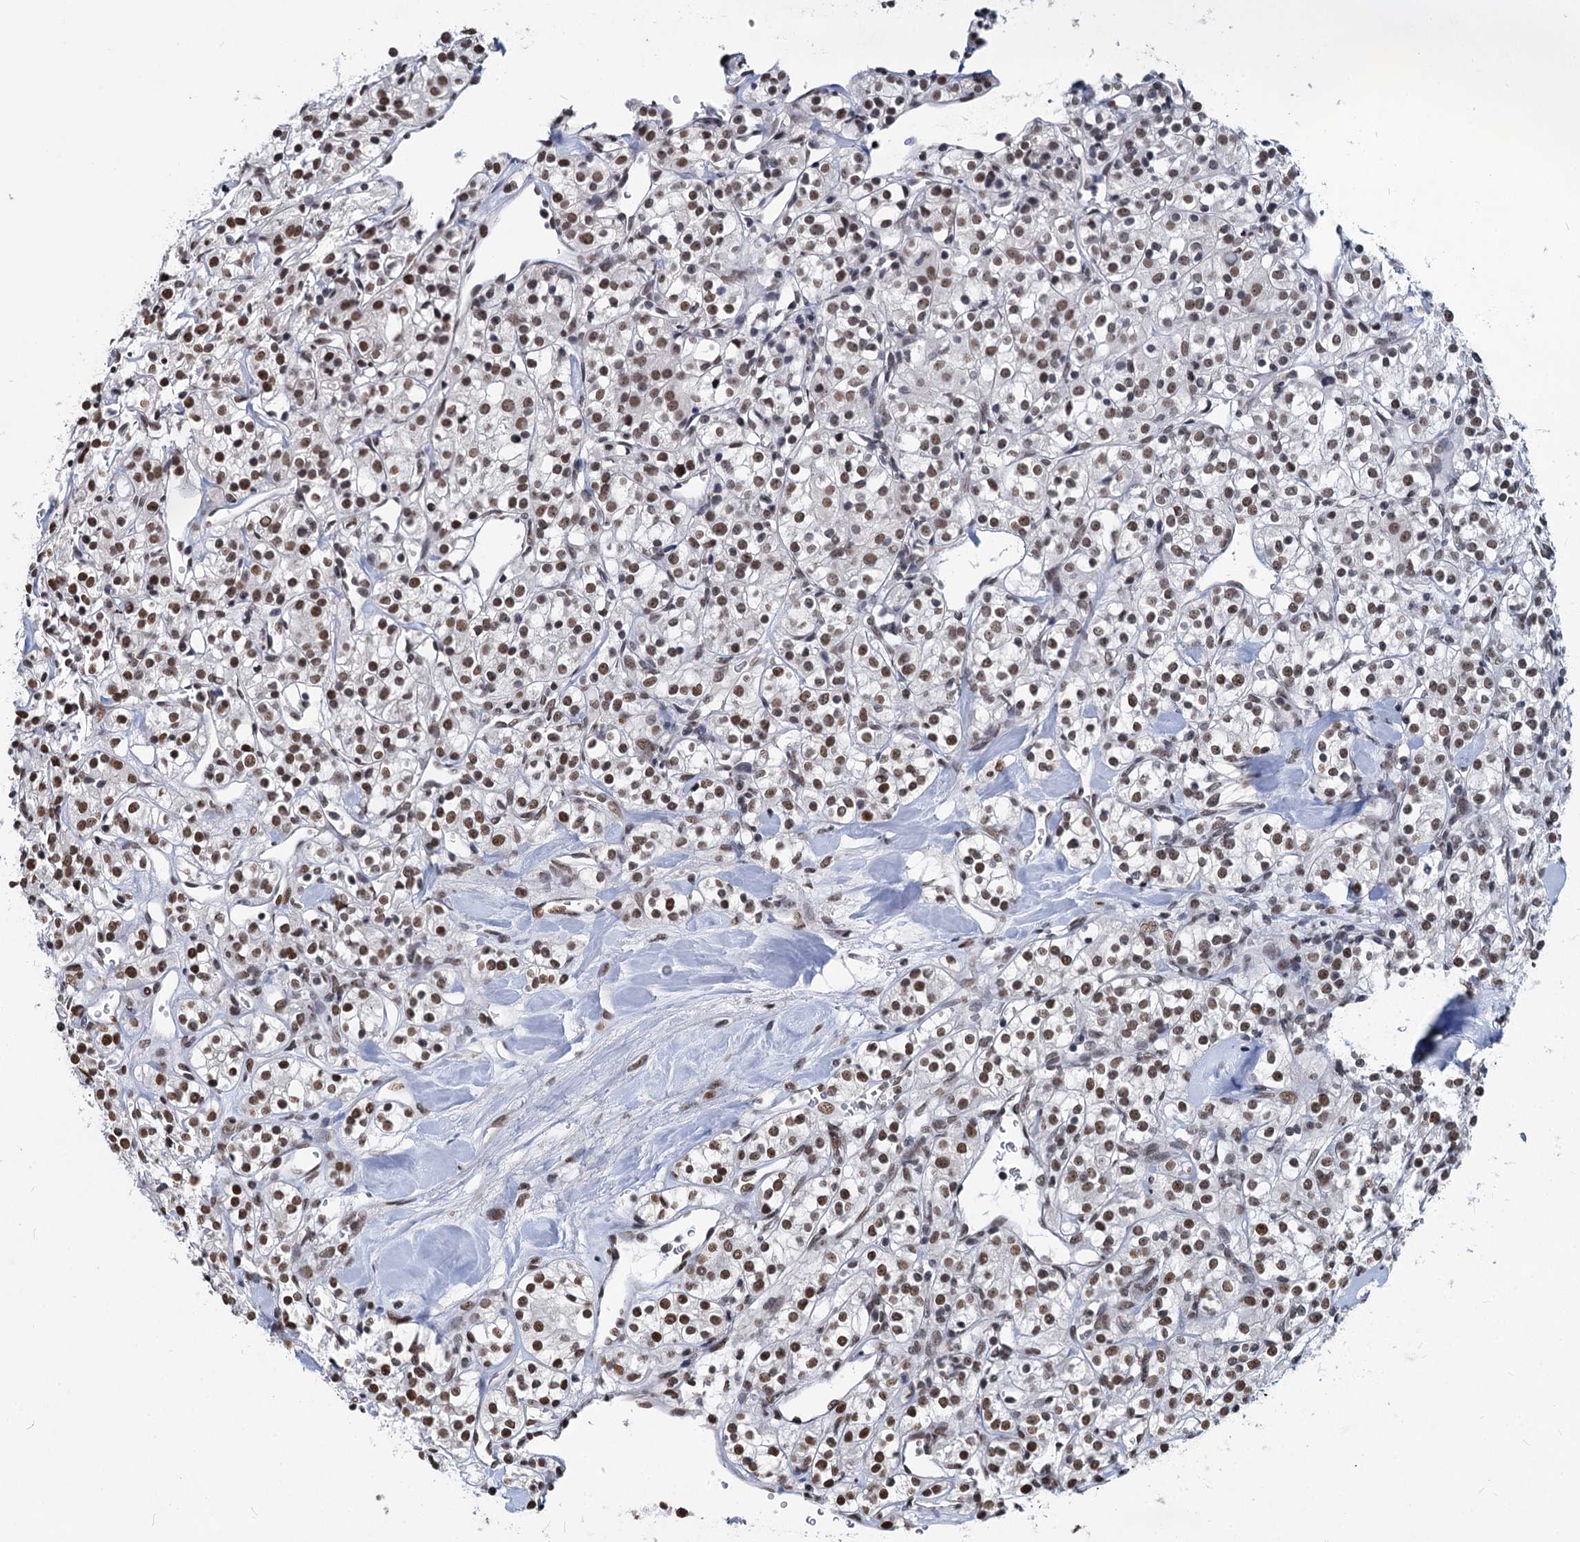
{"staining": {"intensity": "moderate", "quantity": ">75%", "location": "nuclear"}, "tissue": "renal cancer", "cell_type": "Tumor cells", "image_type": "cancer", "snomed": [{"axis": "morphology", "description": "Adenocarcinoma, NOS"}, {"axis": "topography", "description": "Kidney"}], "caption": "This photomicrograph reveals IHC staining of renal cancer (adenocarcinoma), with medium moderate nuclear expression in about >75% of tumor cells.", "gene": "PARPBP", "patient": {"sex": "male", "age": 77}}